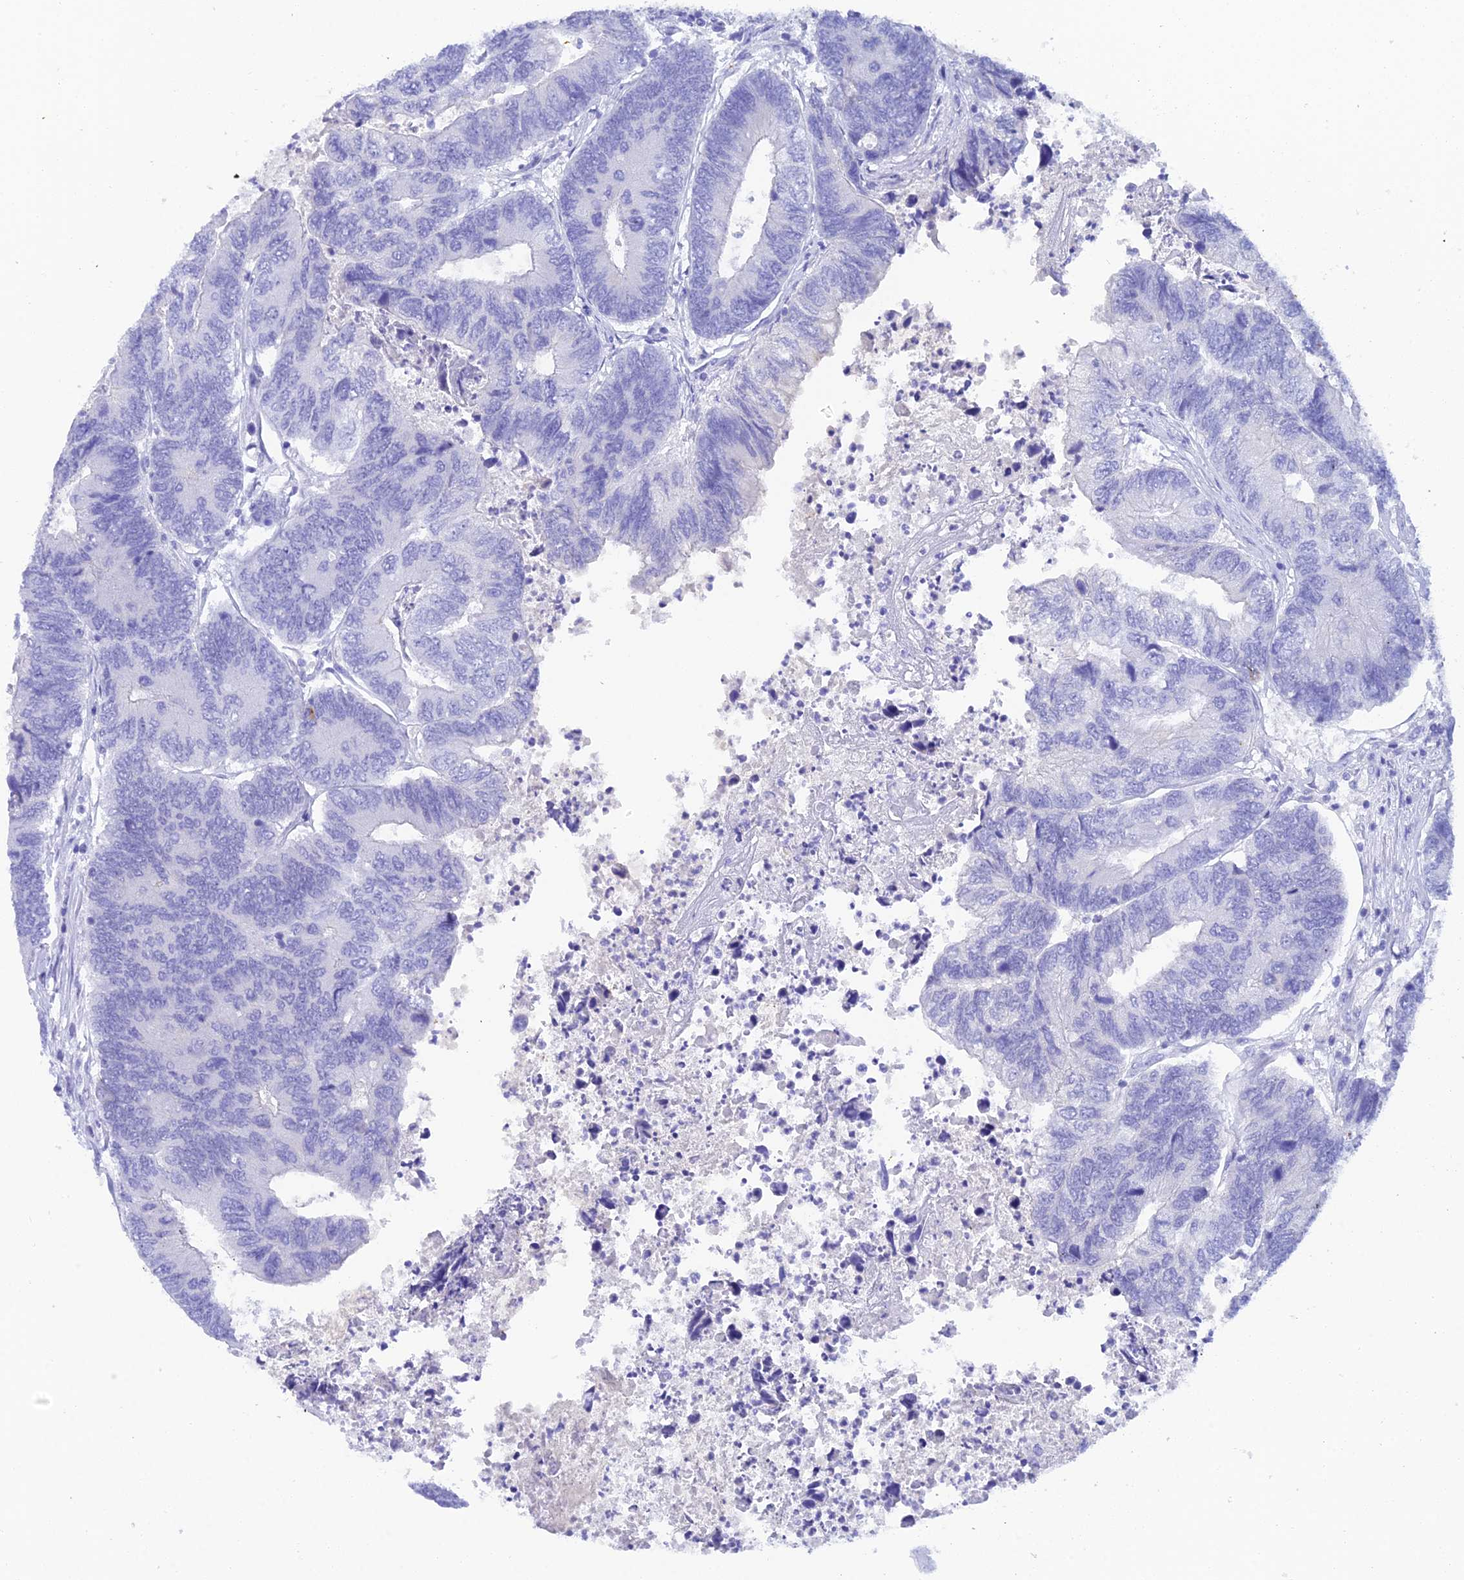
{"staining": {"intensity": "negative", "quantity": "none", "location": "none"}, "tissue": "colorectal cancer", "cell_type": "Tumor cells", "image_type": "cancer", "snomed": [{"axis": "morphology", "description": "Adenocarcinoma, NOS"}, {"axis": "topography", "description": "Colon"}], "caption": "IHC histopathology image of neoplastic tissue: colorectal cancer stained with DAB displays no significant protein expression in tumor cells.", "gene": "REG1A", "patient": {"sex": "female", "age": 67}}